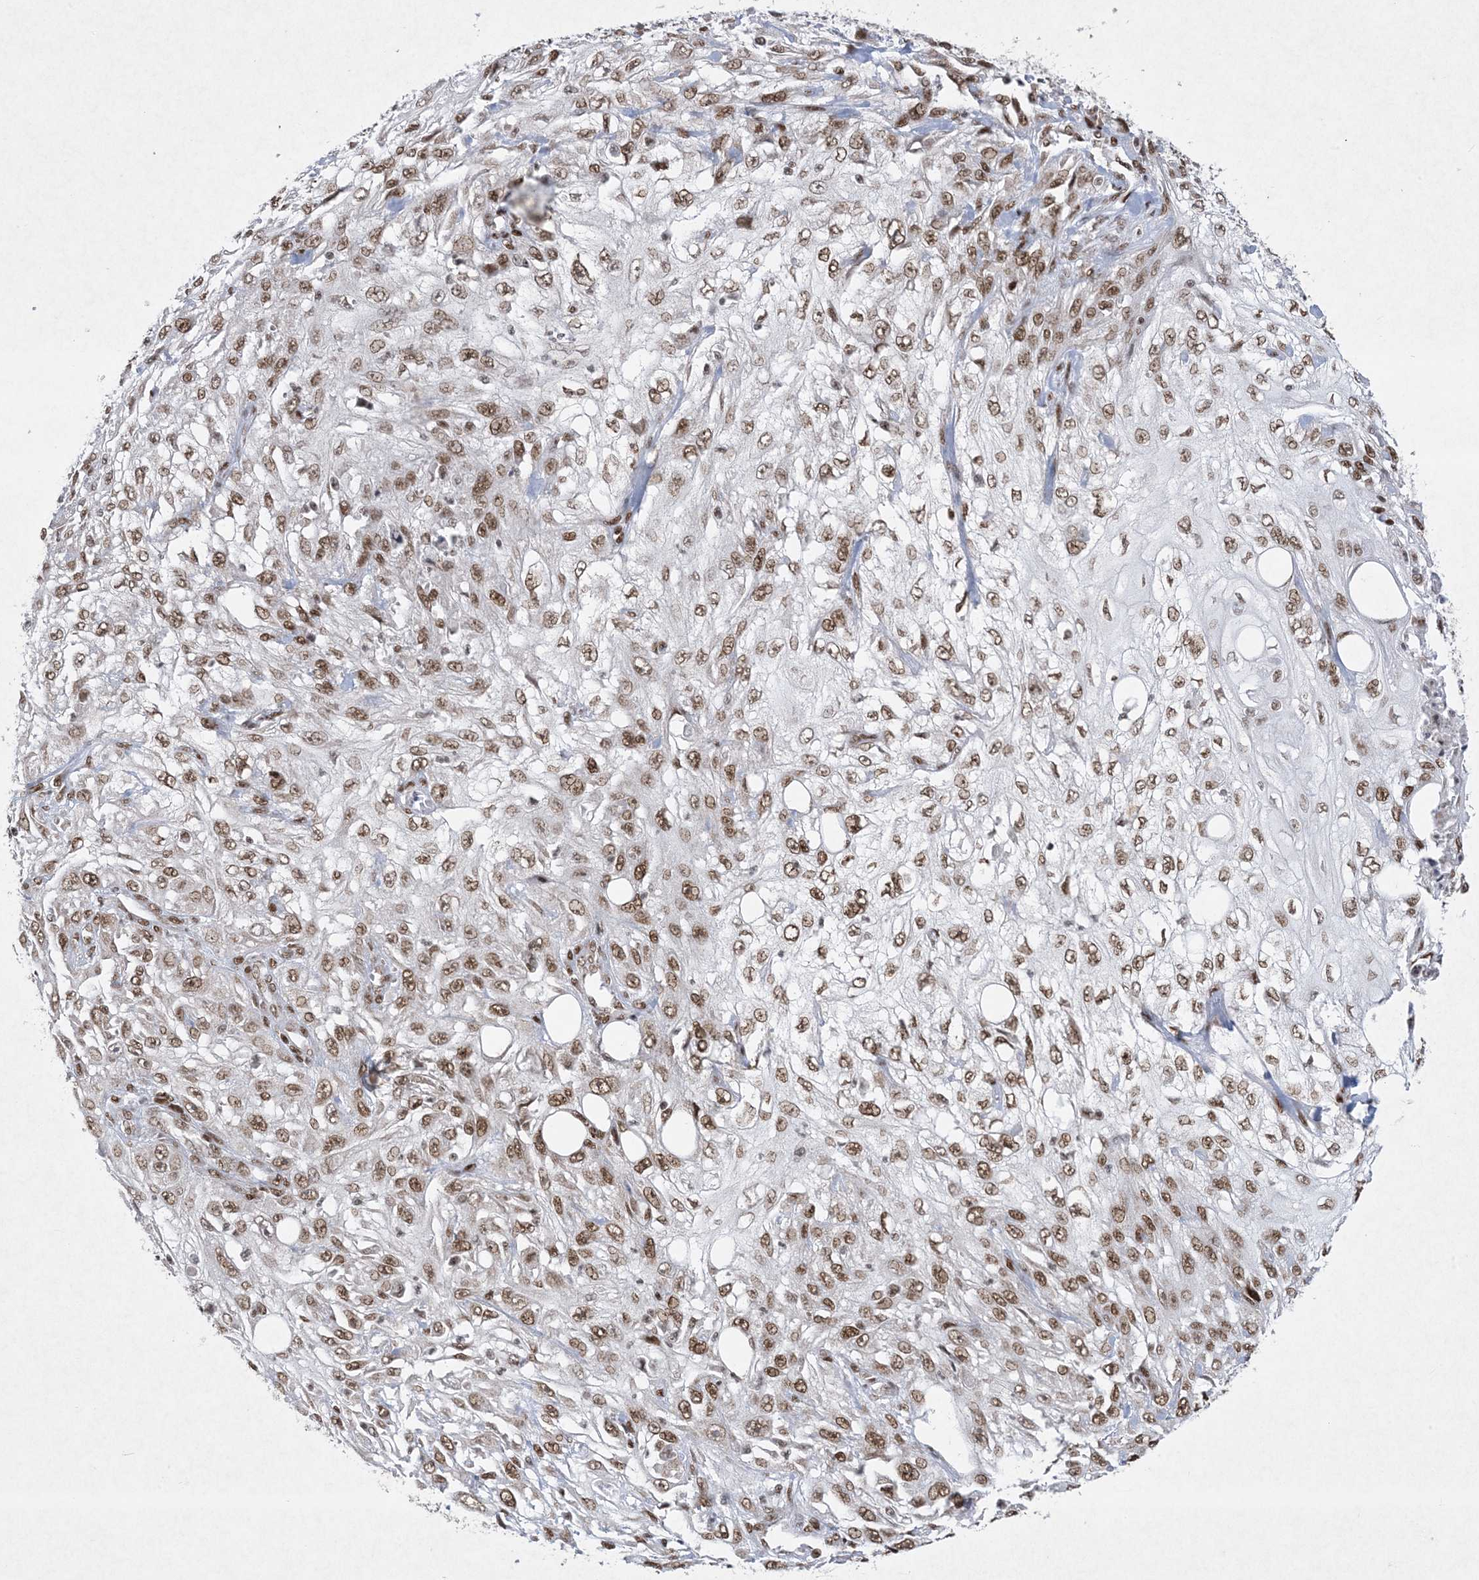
{"staining": {"intensity": "moderate", "quantity": ">75%", "location": "nuclear"}, "tissue": "skin cancer", "cell_type": "Tumor cells", "image_type": "cancer", "snomed": [{"axis": "morphology", "description": "Squamous cell carcinoma, NOS"}, {"axis": "topography", "description": "Skin"}], "caption": "Immunohistochemistry (IHC) (DAB (3,3'-diaminobenzidine)) staining of skin cancer shows moderate nuclear protein expression in approximately >75% of tumor cells. (Stains: DAB in brown, nuclei in blue, Microscopy: brightfield microscopy at high magnification).", "gene": "PKNOX2", "patient": {"sex": "male", "age": 75}}